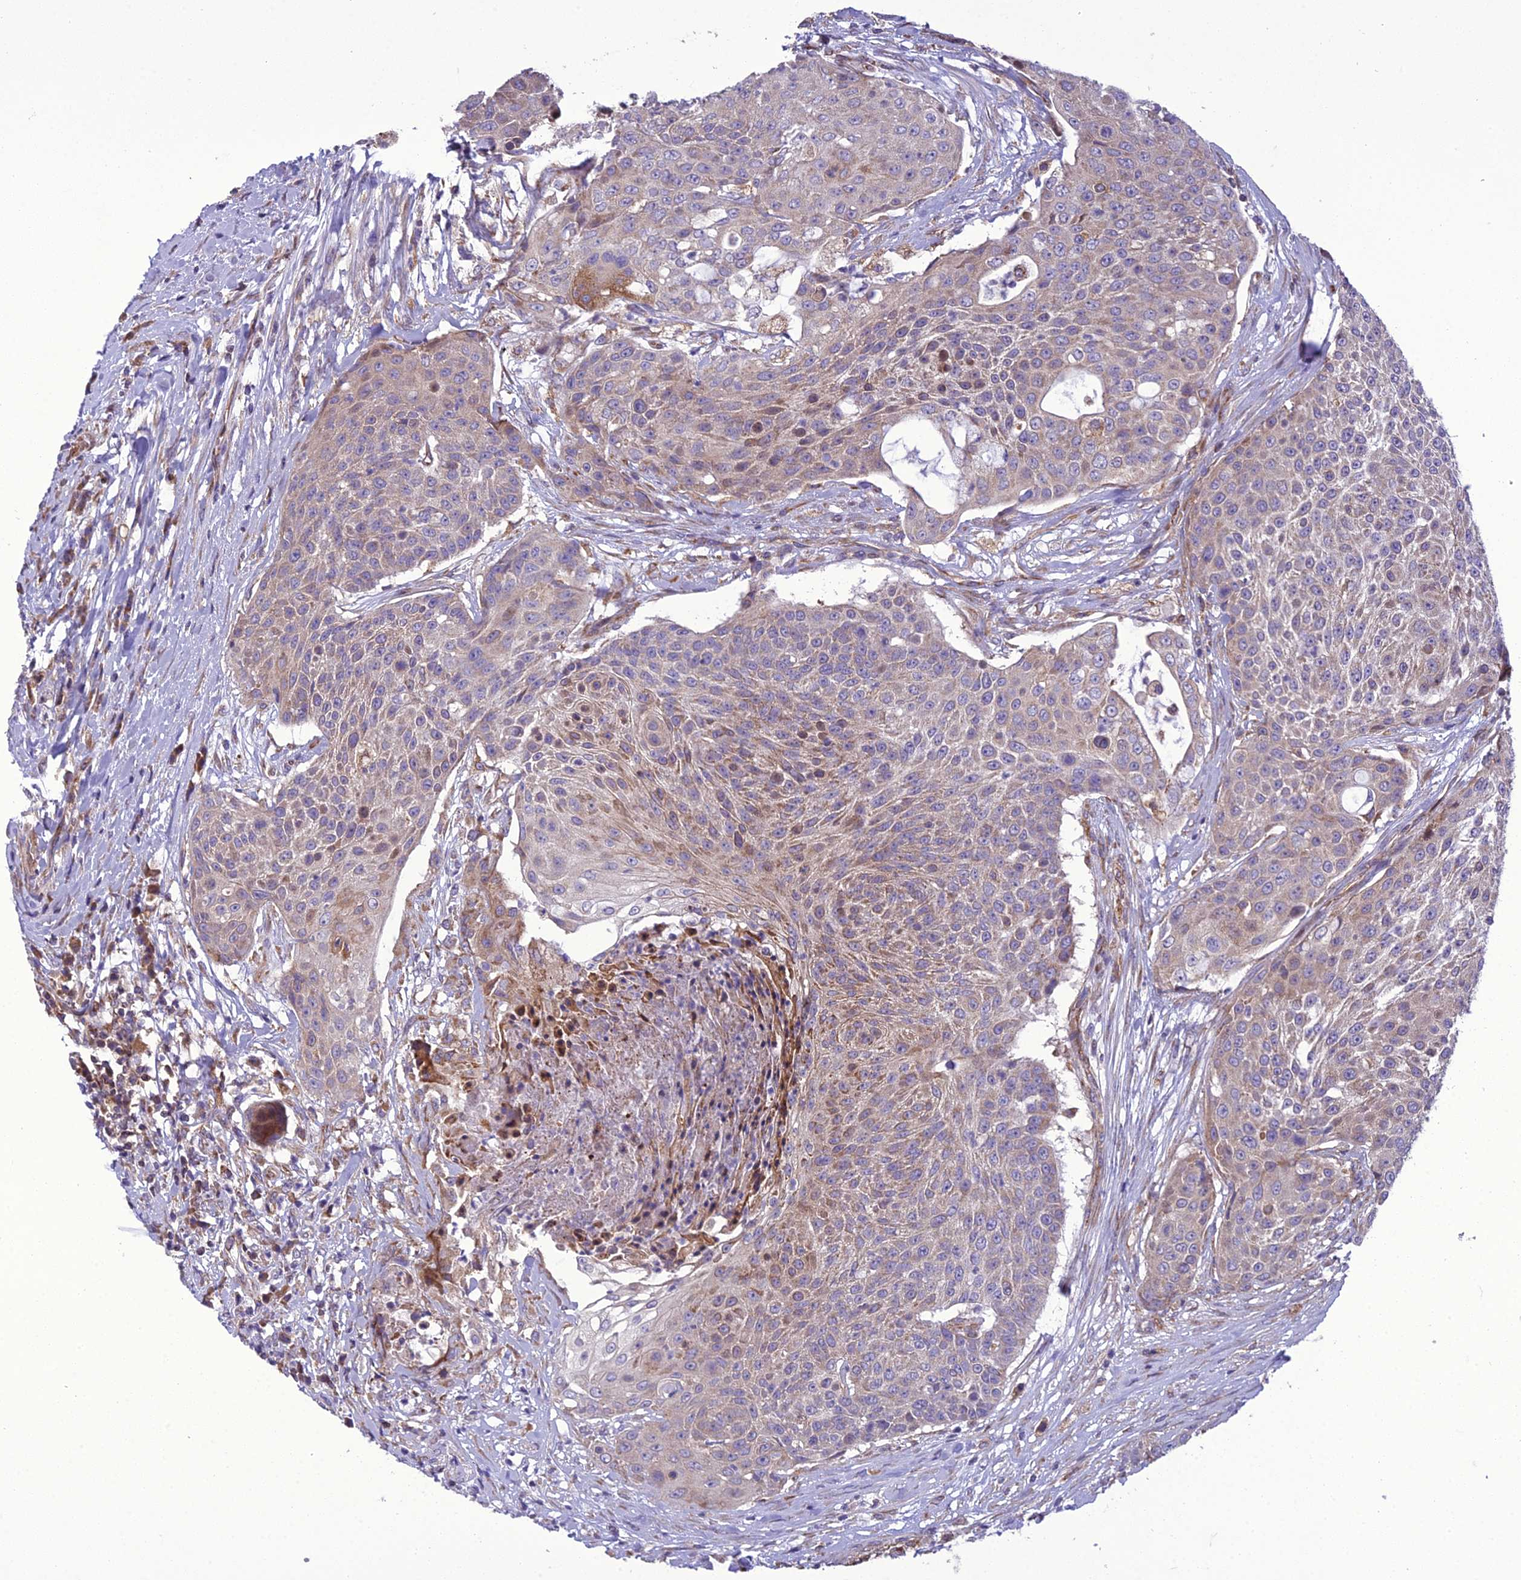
{"staining": {"intensity": "weak", "quantity": "25%-75%", "location": "cytoplasmic/membranous"}, "tissue": "urothelial cancer", "cell_type": "Tumor cells", "image_type": "cancer", "snomed": [{"axis": "morphology", "description": "Urothelial carcinoma, High grade"}, {"axis": "topography", "description": "Urinary bladder"}], "caption": "Protein staining of high-grade urothelial carcinoma tissue reveals weak cytoplasmic/membranous expression in approximately 25%-75% of tumor cells. (Brightfield microscopy of DAB IHC at high magnification).", "gene": "GIMAP1", "patient": {"sex": "female", "age": 63}}